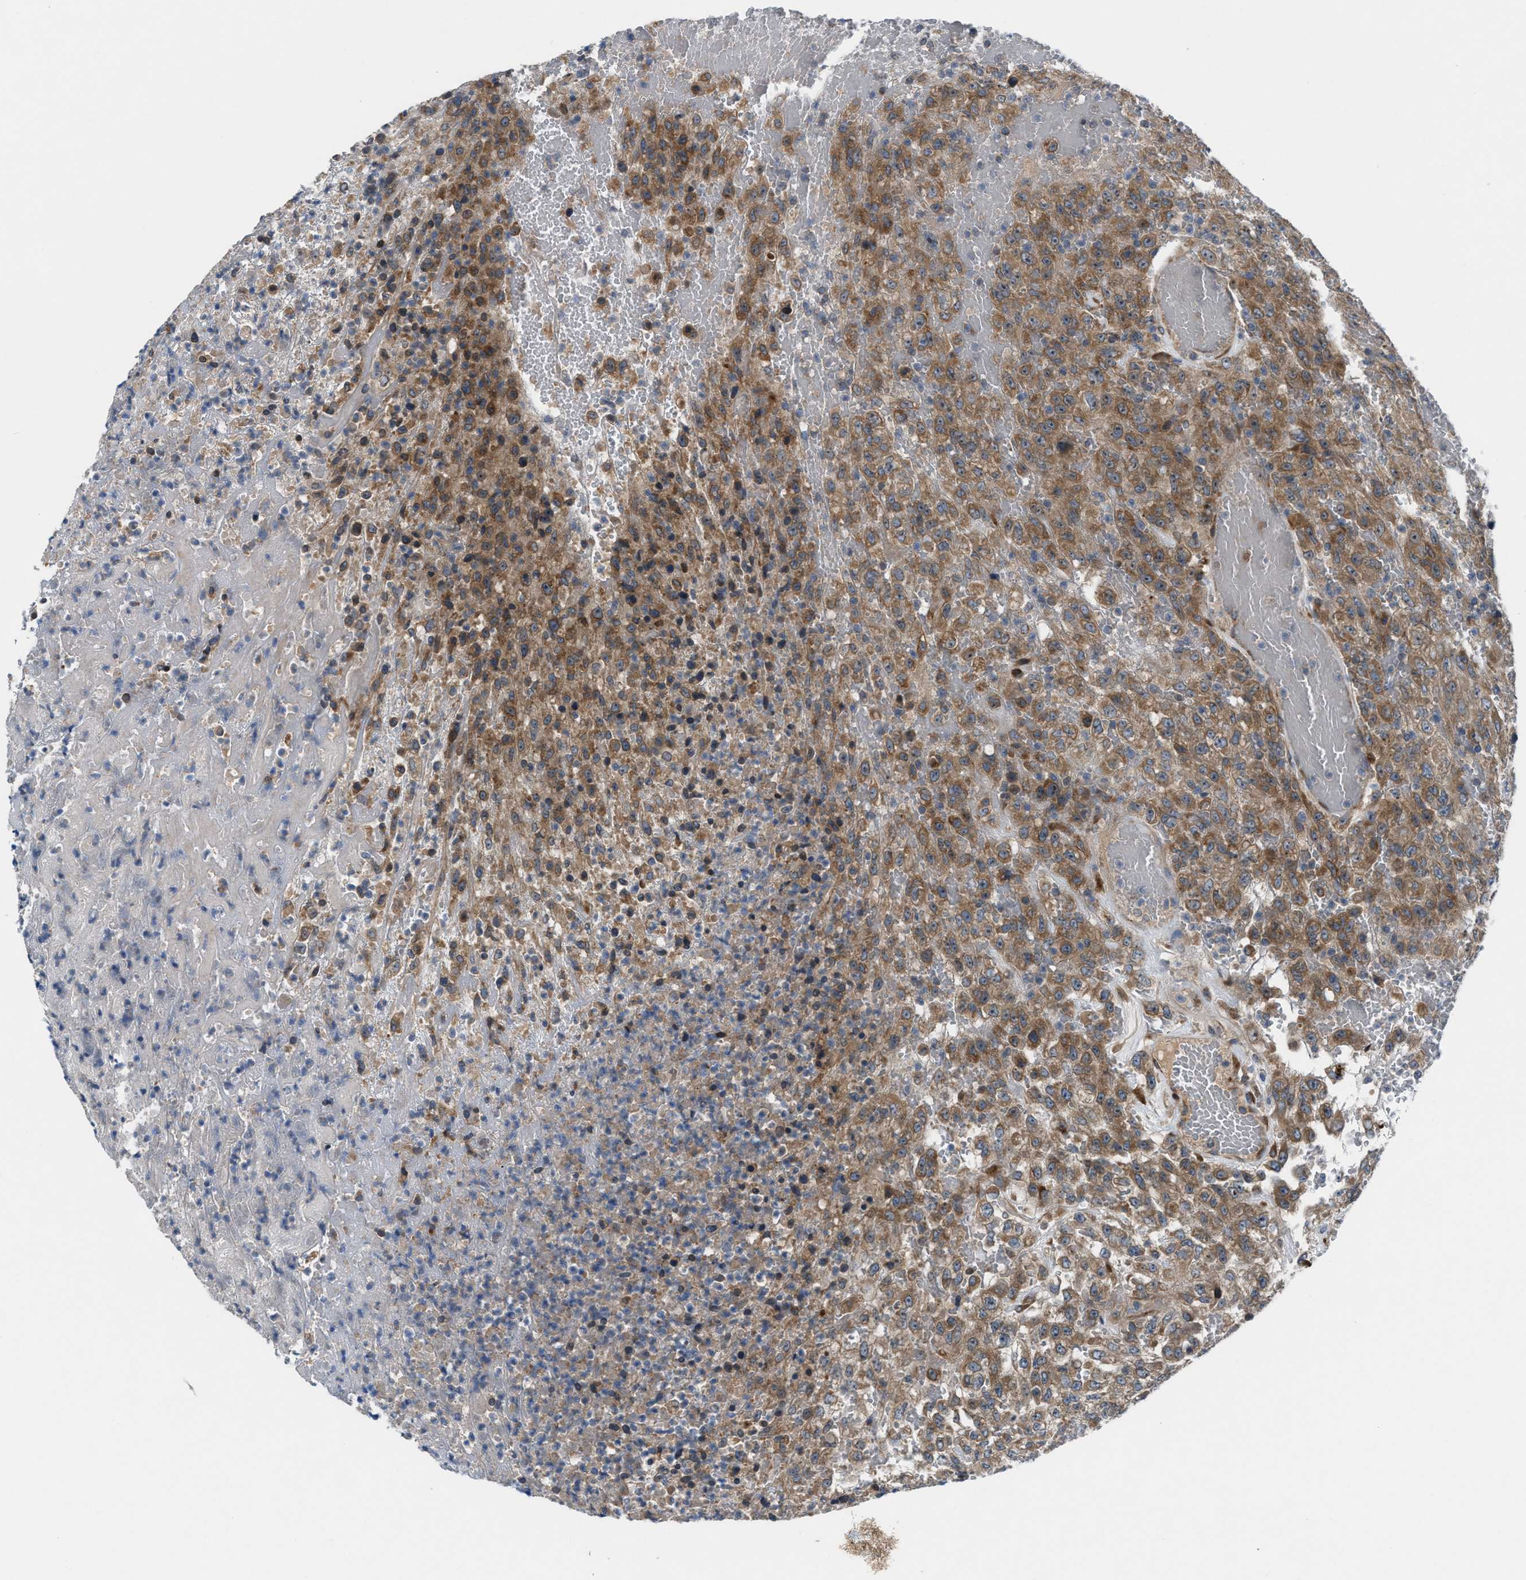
{"staining": {"intensity": "moderate", "quantity": ">75%", "location": "cytoplasmic/membranous"}, "tissue": "urothelial cancer", "cell_type": "Tumor cells", "image_type": "cancer", "snomed": [{"axis": "morphology", "description": "Urothelial carcinoma, High grade"}, {"axis": "topography", "description": "Urinary bladder"}], "caption": "Urothelial cancer stained for a protein demonstrates moderate cytoplasmic/membranous positivity in tumor cells. Immunohistochemistry stains the protein in brown and the nuclei are stained blue.", "gene": "CYB5D1", "patient": {"sex": "male", "age": 46}}